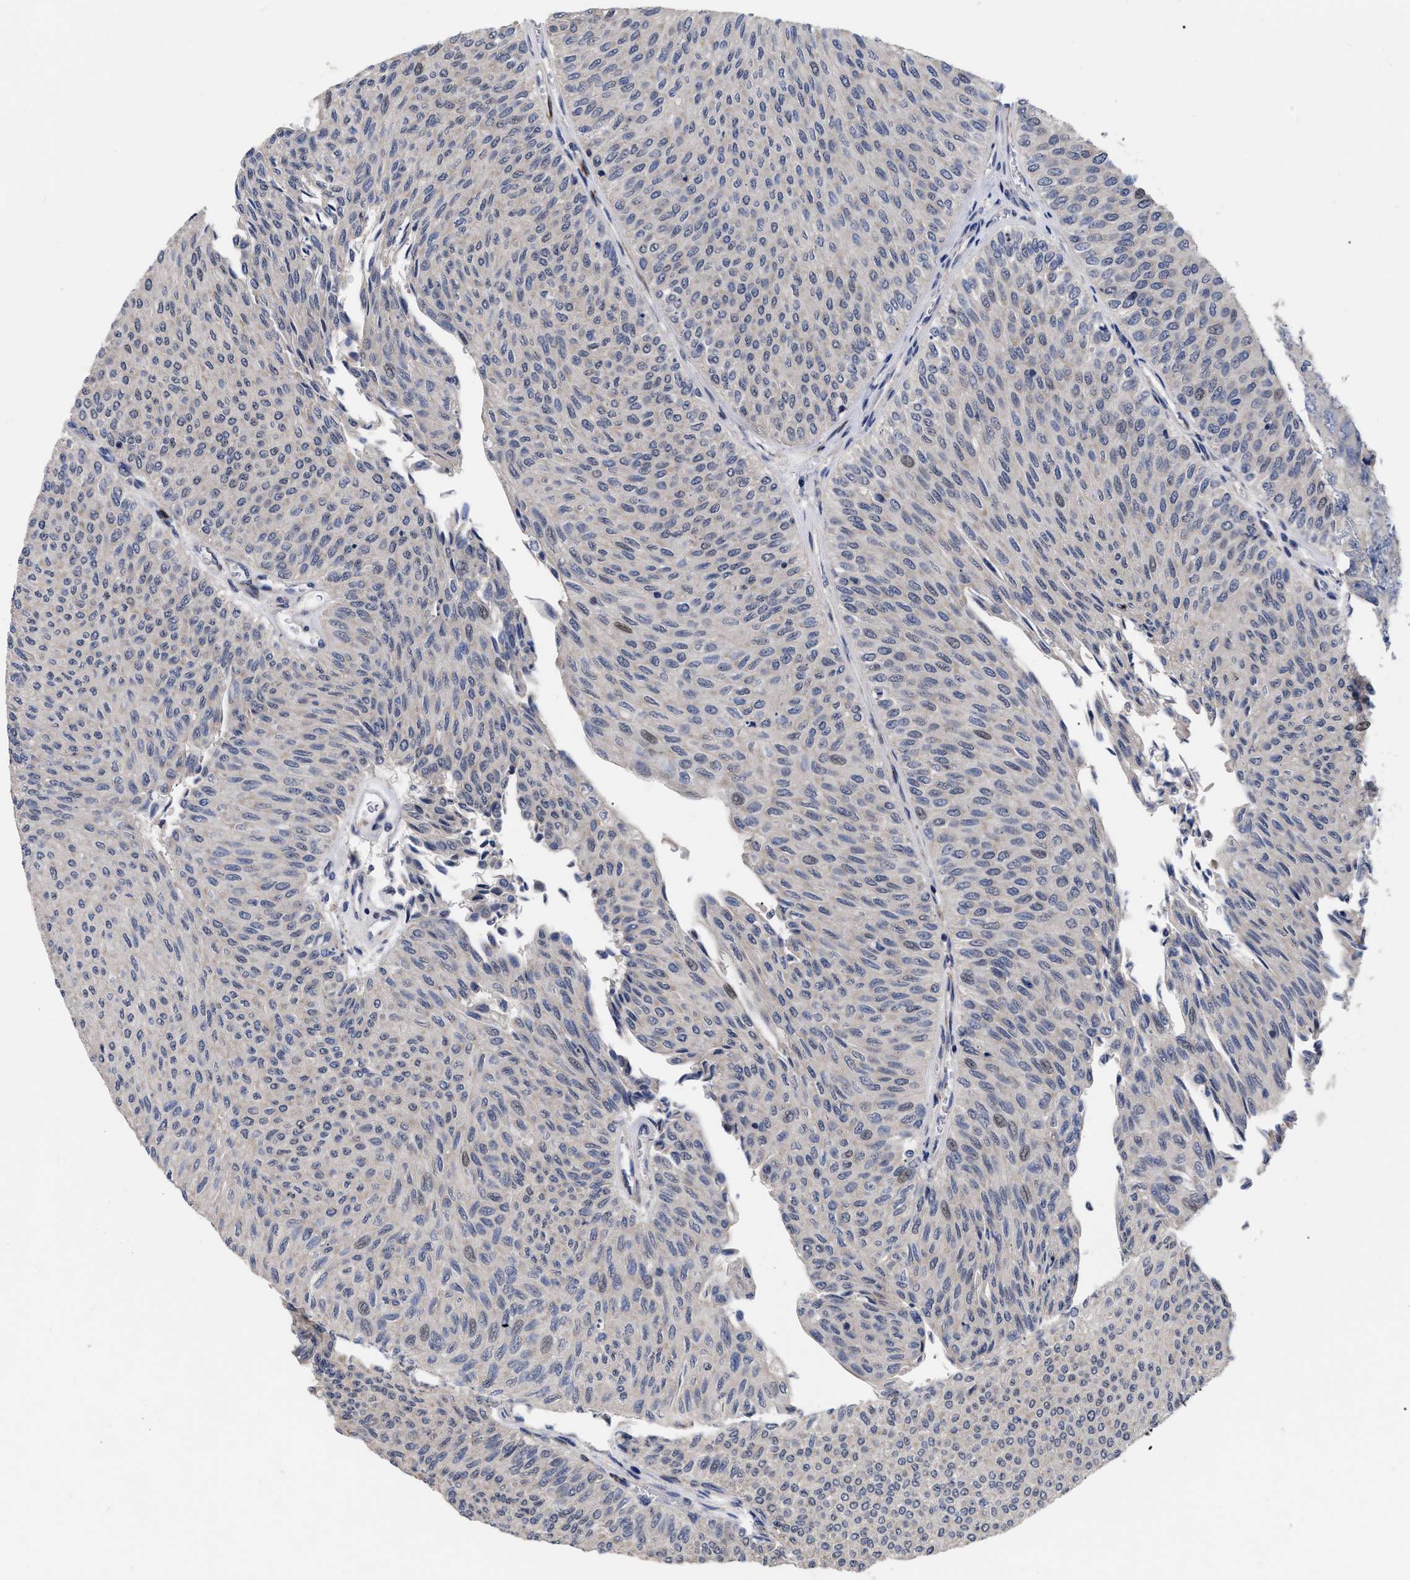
{"staining": {"intensity": "negative", "quantity": "none", "location": "none"}, "tissue": "urothelial cancer", "cell_type": "Tumor cells", "image_type": "cancer", "snomed": [{"axis": "morphology", "description": "Urothelial carcinoma, Low grade"}, {"axis": "topography", "description": "Urinary bladder"}], "caption": "Tumor cells show no significant positivity in low-grade urothelial carcinoma. Nuclei are stained in blue.", "gene": "CCN5", "patient": {"sex": "male", "age": 78}}